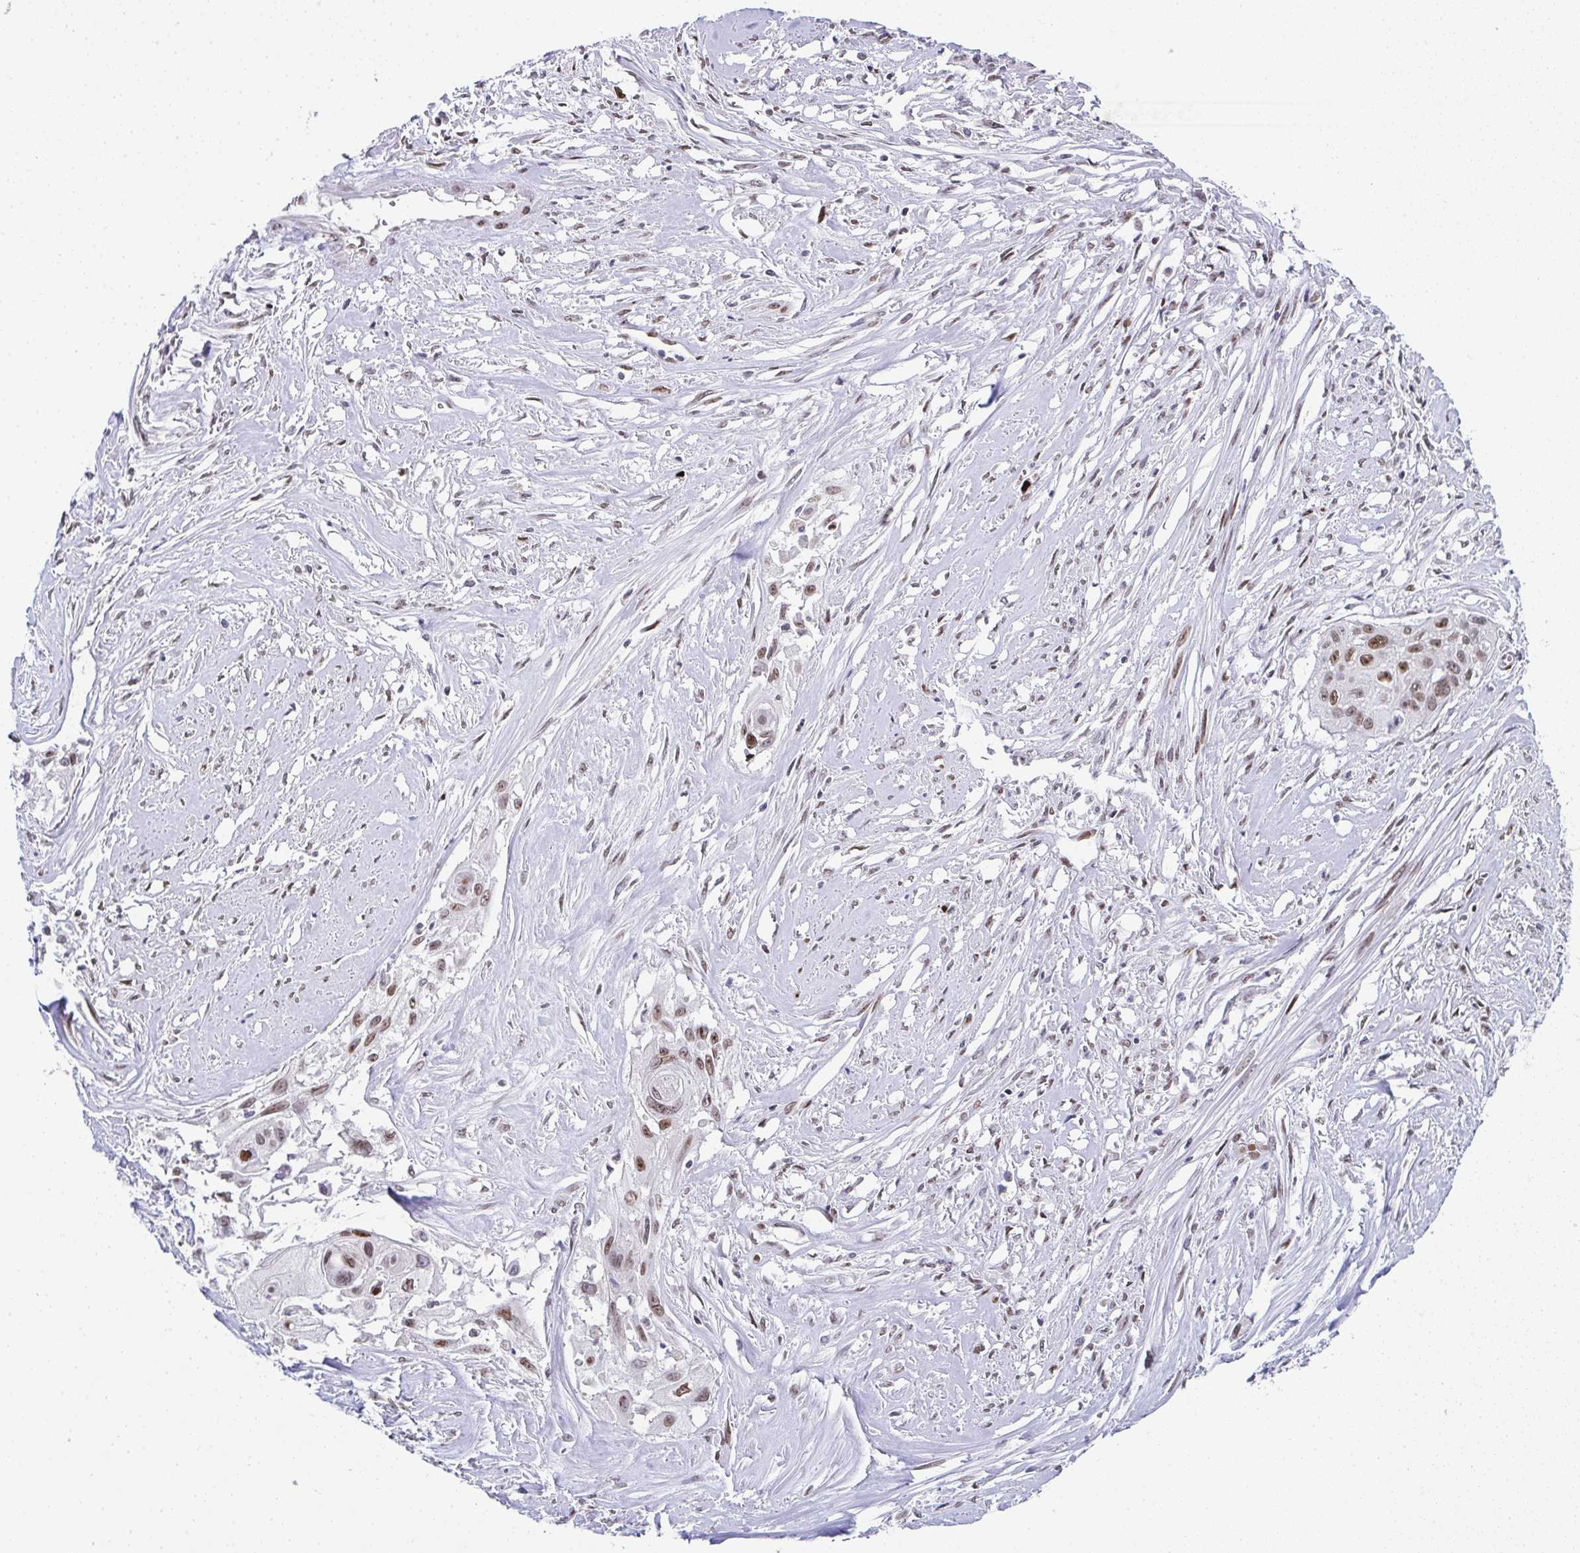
{"staining": {"intensity": "moderate", "quantity": ">75%", "location": "nuclear"}, "tissue": "cervical cancer", "cell_type": "Tumor cells", "image_type": "cancer", "snomed": [{"axis": "morphology", "description": "Squamous cell carcinoma, NOS"}, {"axis": "topography", "description": "Cervix"}], "caption": "Cervical cancer stained for a protein (brown) shows moderate nuclear positive expression in about >75% of tumor cells.", "gene": "RB1", "patient": {"sex": "female", "age": 49}}